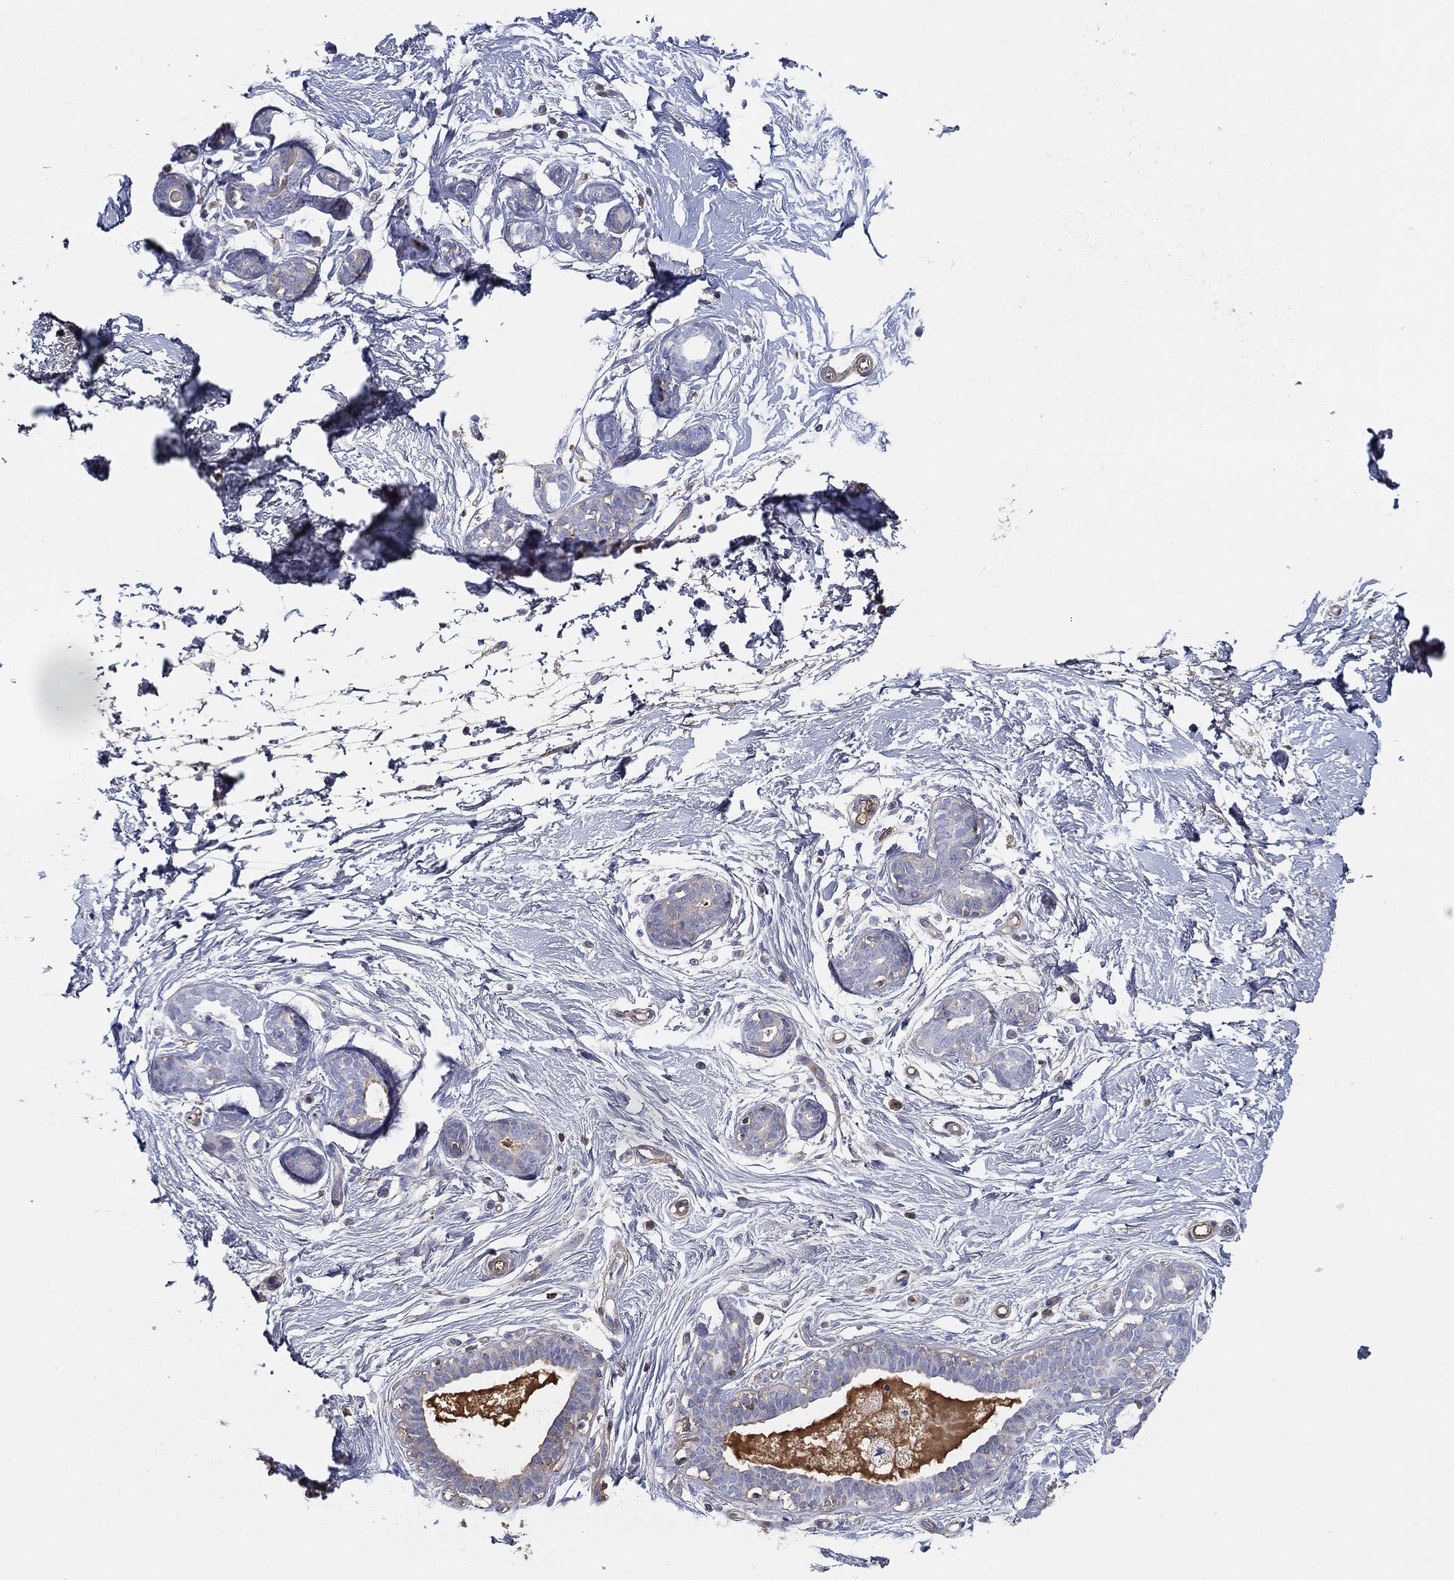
{"staining": {"intensity": "negative", "quantity": "none", "location": "none"}, "tissue": "breast", "cell_type": "Adipocytes", "image_type": "normal", "snomed": [{"axis": "morphology", "description": "Normal tissue, NOS"}, {"axis": "topography", "description": "Breast"}], "caption": "The histopathology image demonstrates no significant expression in adipocytes of breast.", "gene": "IFNB1", "patient": {"sex": "female", "age": 37}}